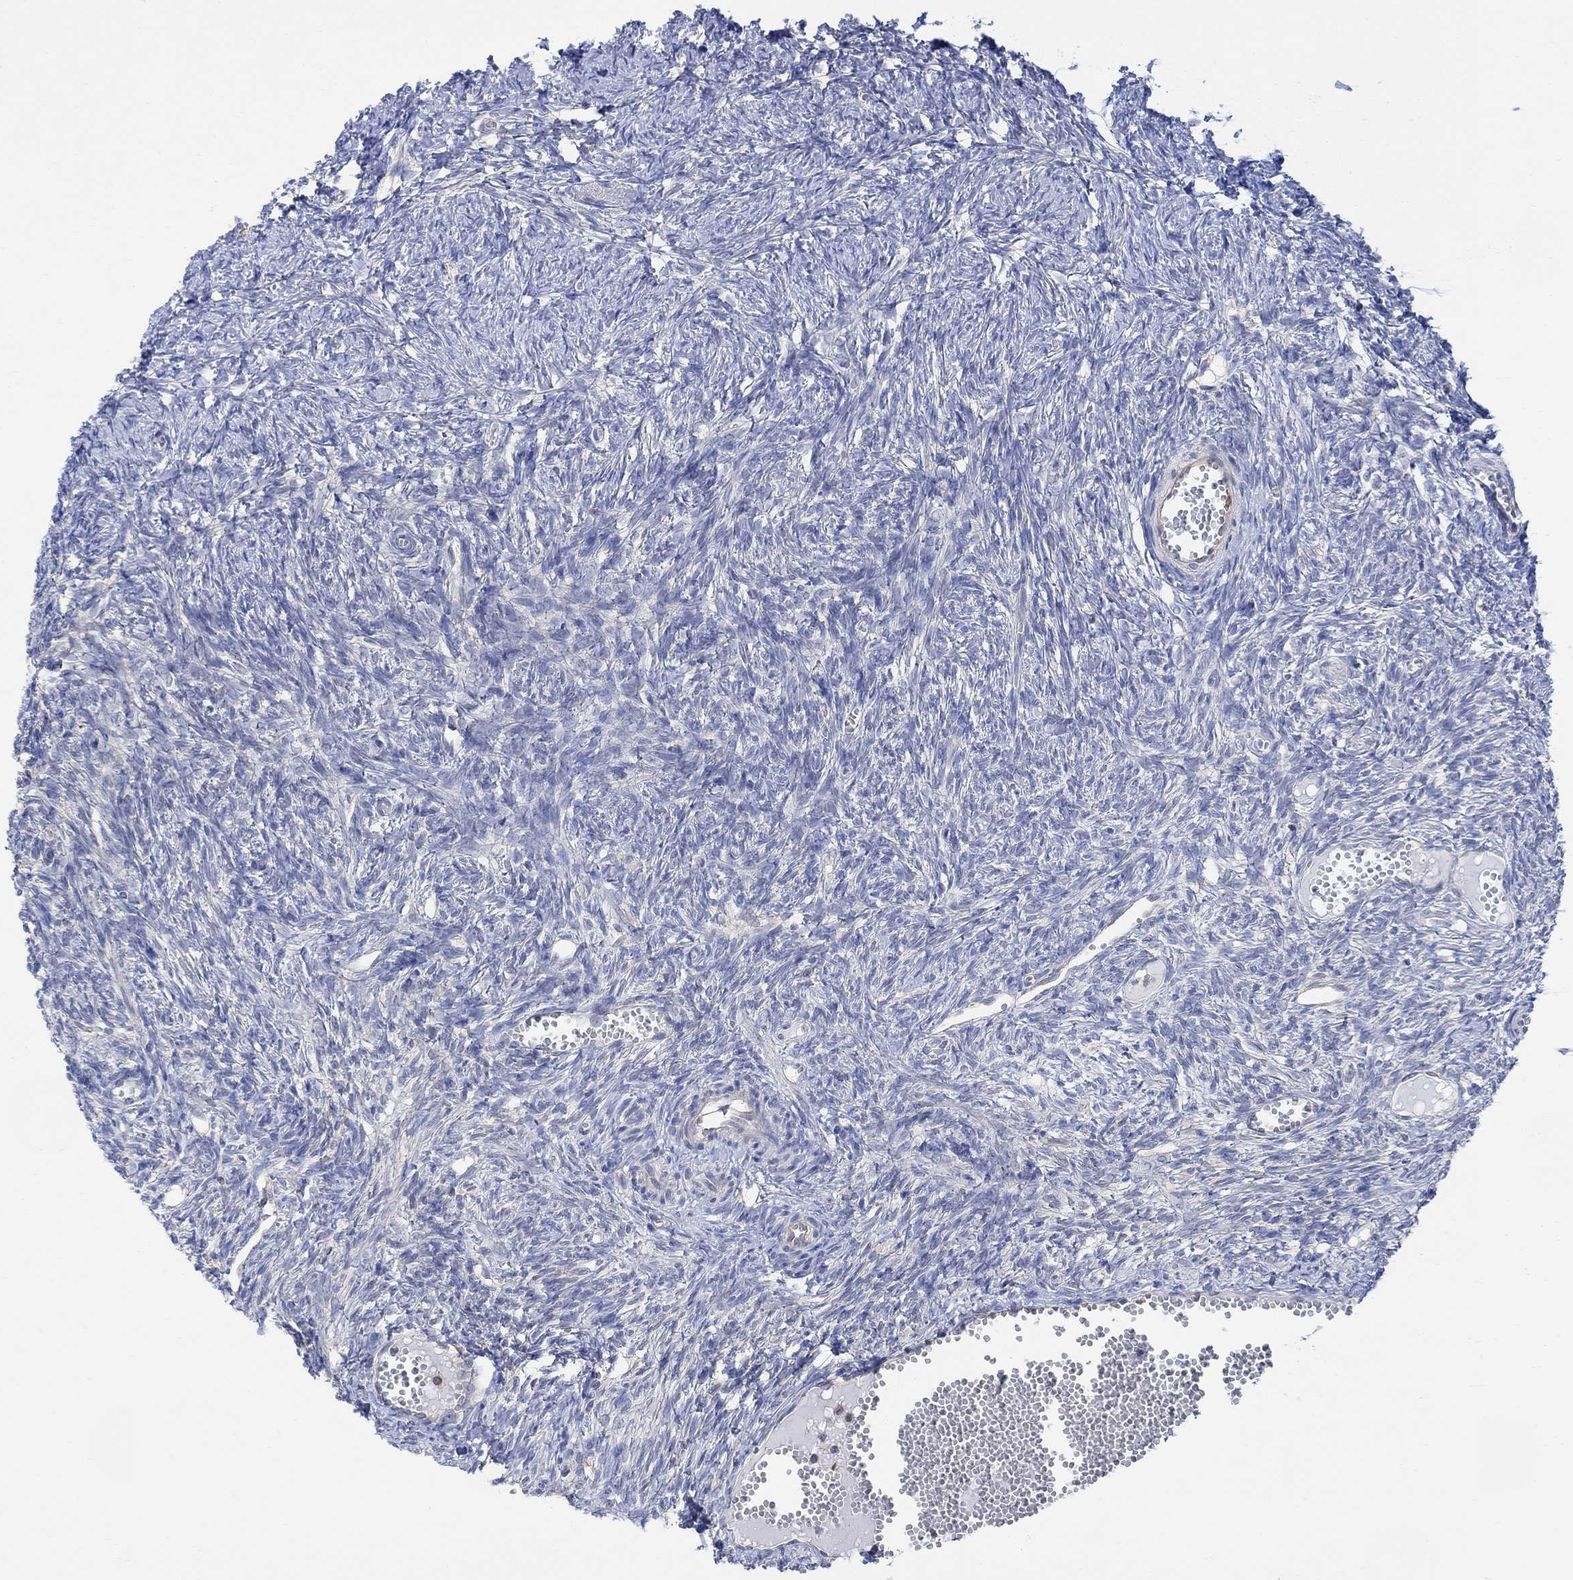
{"staining": {"intensity": "negative", "quantity": "none", "location": "none"}, "tissue": "ovary", "cell_type": "Ovarian stroma cells", "image_type": "normal", "snomed": [{"axis": "morphology", "description": "Normal tissue, NOS"}, {"axis": "topography", "description": "Ovary"}], "caption": "This is a photomicrograph of immunohistochemistry staining of normal ovary, which shows no expression in ovarian stroma cells.", "gene": "GBP5", "patient": {"sex": "female", "age": 43}}